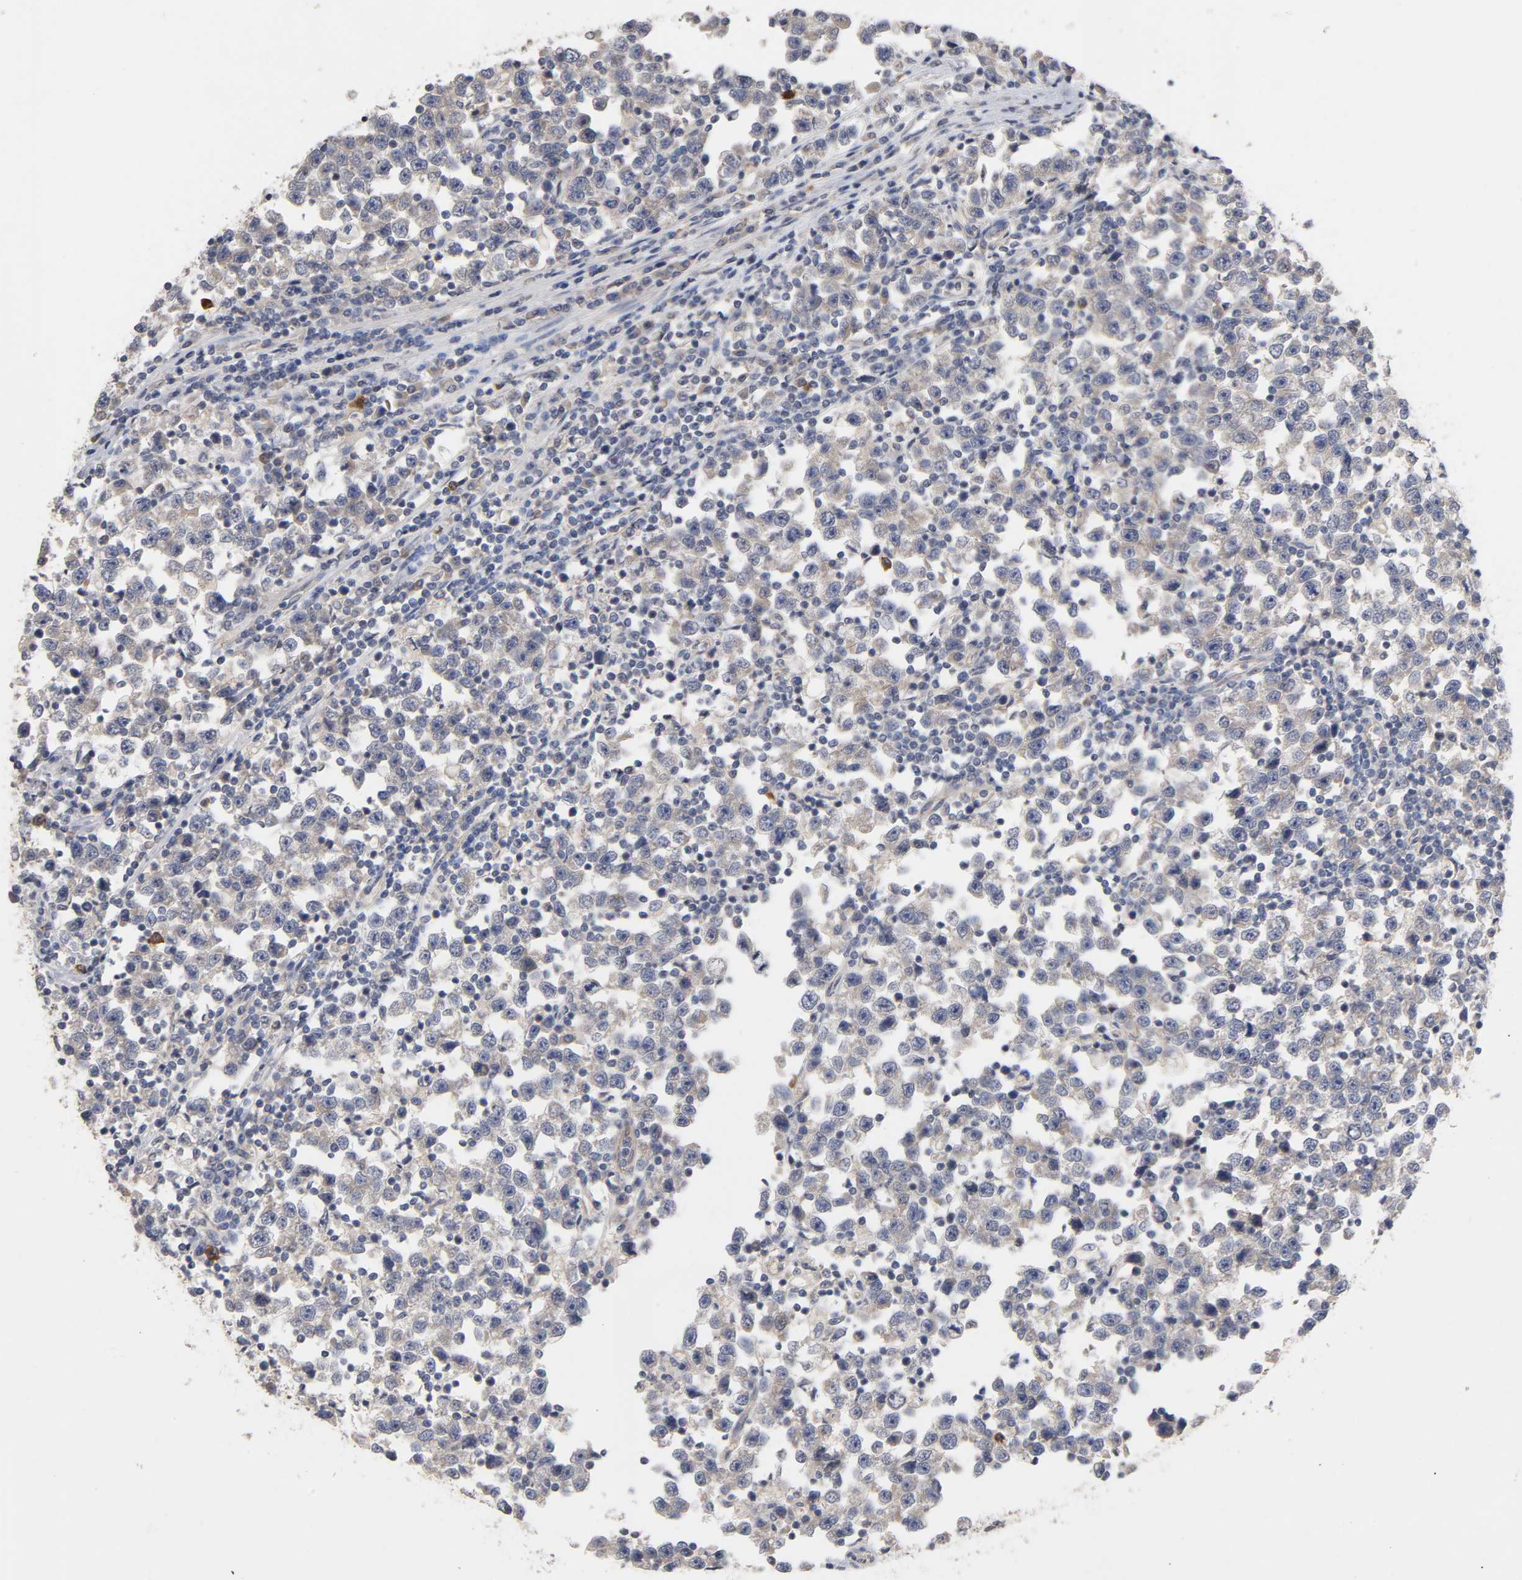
{"staining": {"intensity": "moderate", "quantity": ">75%", "location": "cytoplasmic/membranous"}, "tissue": "testis cancer", "cell_type": "Tumor cells", "image_type": "cancer", "snomed": [{"axis": "morphology", "description": "Seminoma, NOS"}, {"axis": "topography", "description": "Testis"}], "caption": "Seminoma (testis) stained for a protein demonstrates moderate cytoplasmic/membranous positivity in tumor cells.", "gene": "PDZD11", "patient": {"sex": "male", "age": 43}}